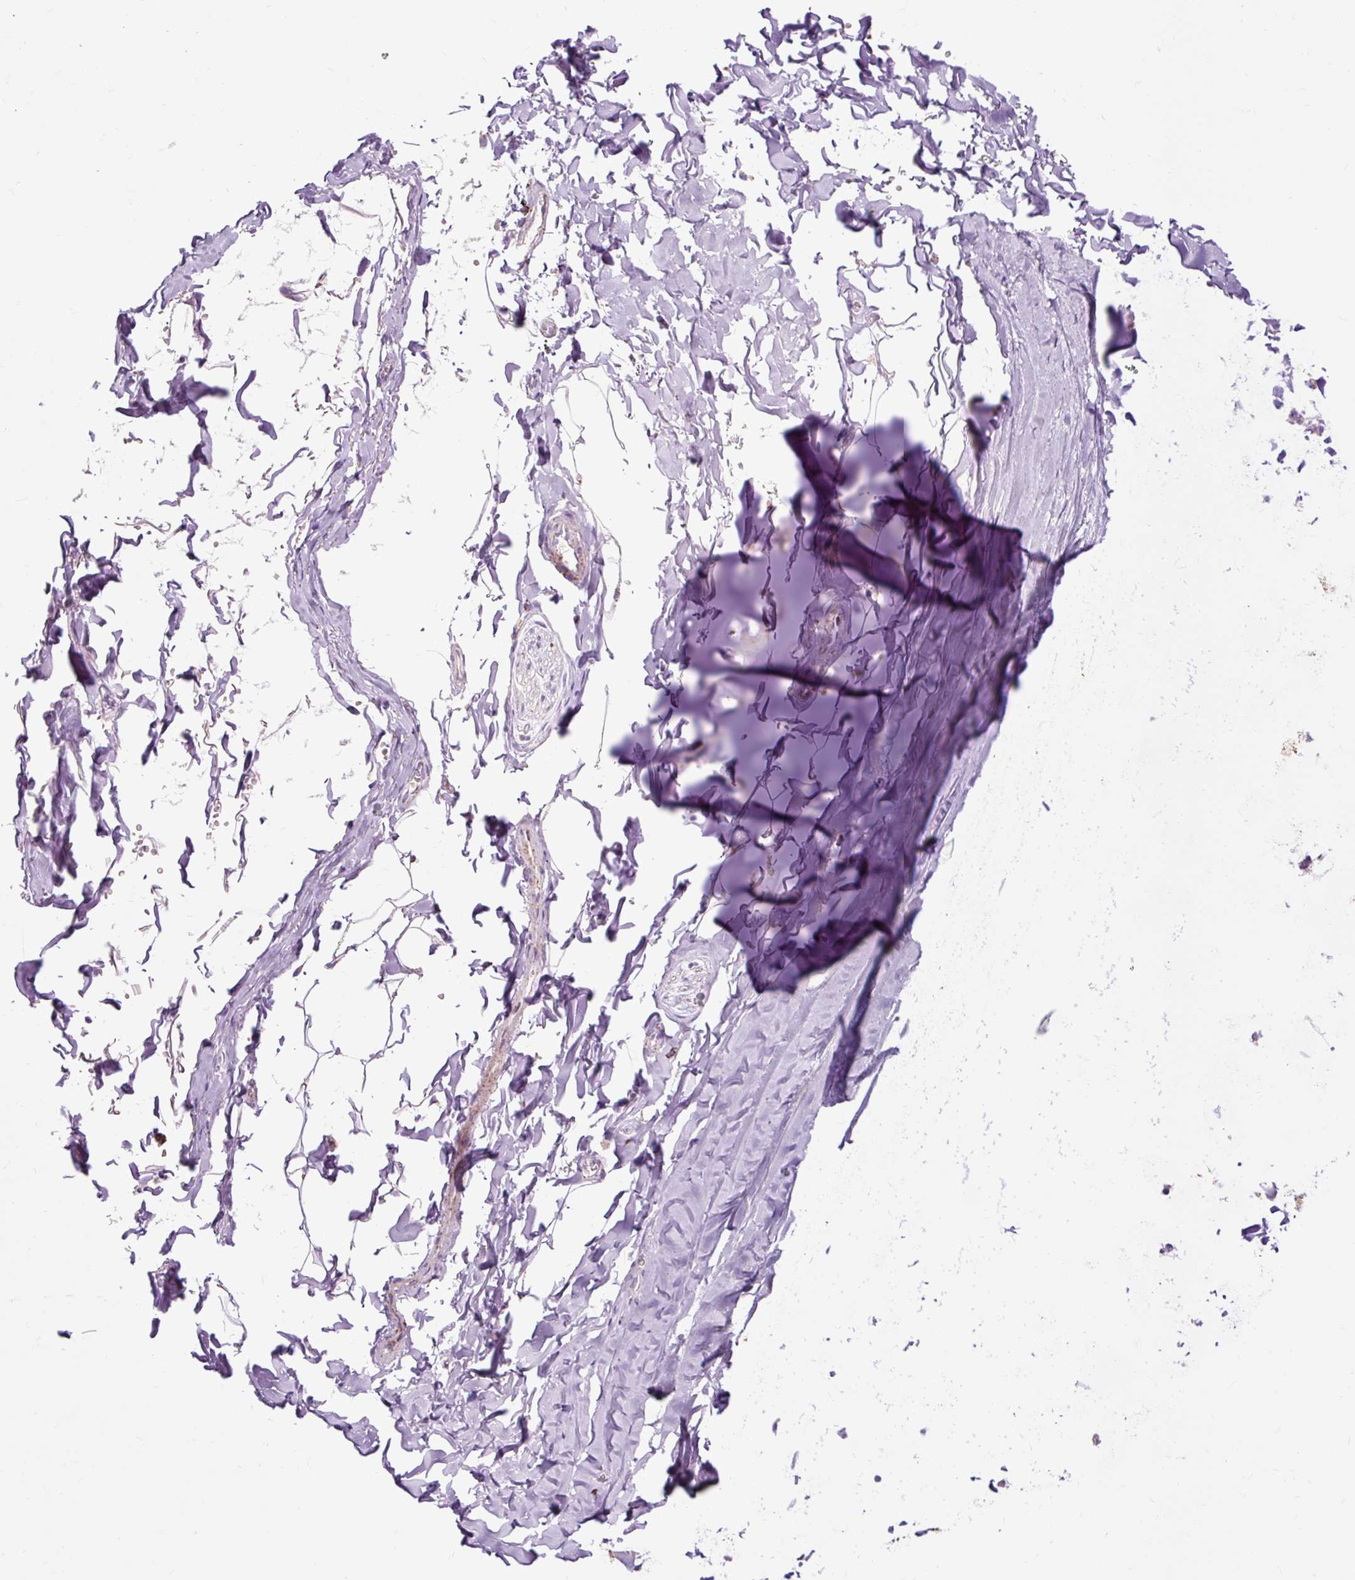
{"staining": {"intensity": "negative", "quantity": "none", "location": "none"}, "tissue": "adipose tissue", "cell_type": "Adipocytes", "image_type": "normal", "snomed": [{"axis": "morphology", "description": "Normal tissue, NOS"}, {"axis": "topography", "description": "Cartilage tissue"}, {"axis": "topography", "description": "Bronchus"}, {"axis": "topography", "description": "Peripheral nerve tissue"}], "caption": "This is an immunohistochemistry micrograph of normal adipose tissue. There is no expression in adipocytes.", "gene": "DLAT", "patient": {"sex": "female", "age": 59}}